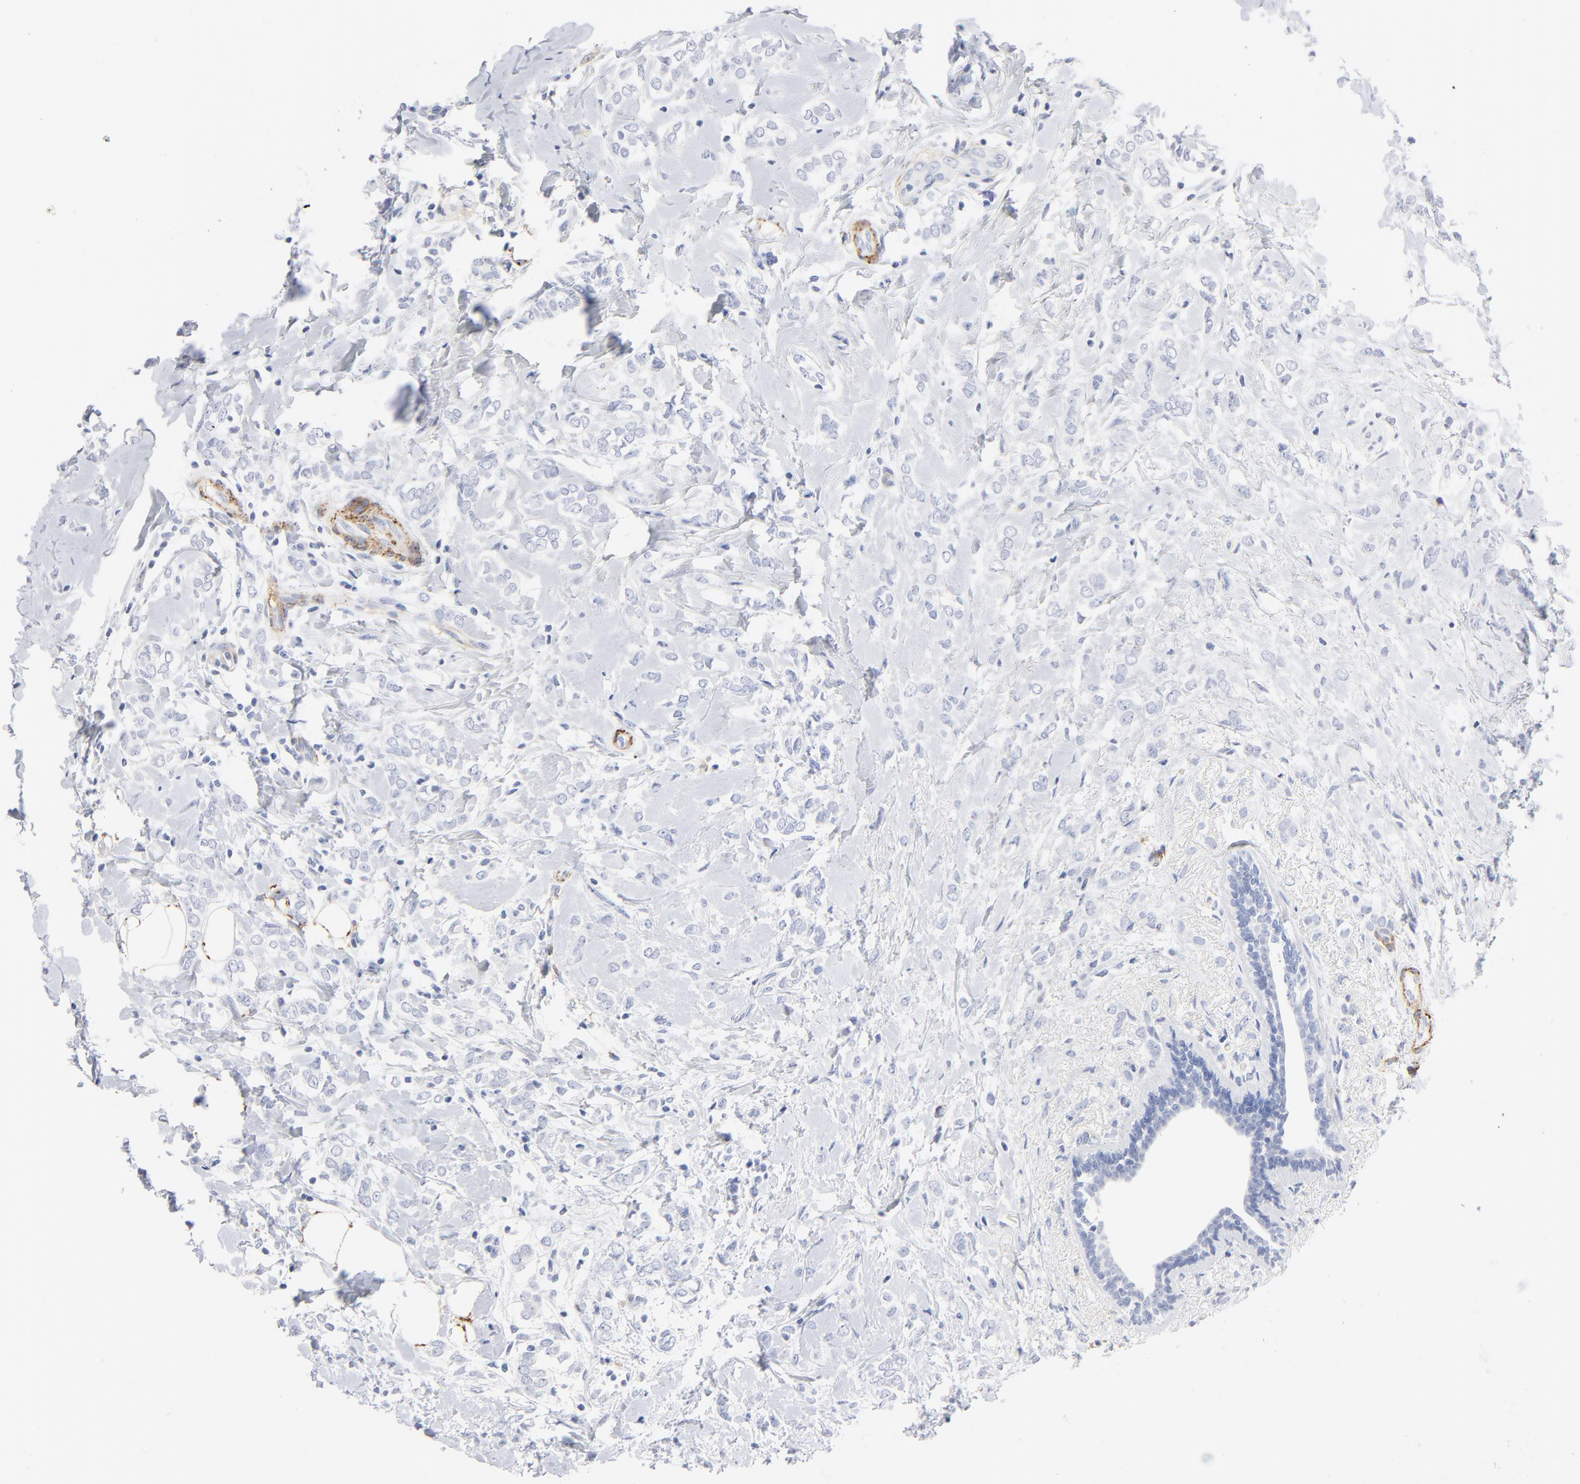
{"staining": {"intensity": "negative", "quantity": "none", "location": "none"}, "tissue": "breast cancer", "cell_type": "Tumor cells", "image_type": "cancer", "snomed": [{"axis": "morphology", "description": "Normal tissue, NOS"}, {"axis": "morphology", "description": "Lobular carcinoma"}, {"axis": "topography", "description": "Breast"}], "caption": "This is an immunohistochemistry (IHC) histopathology image of breast cancer (lobular carcinoma). There is no staining in tumor cells.", "gene": "AGTR1", "patient": {"sex": "female", "age": 47}}